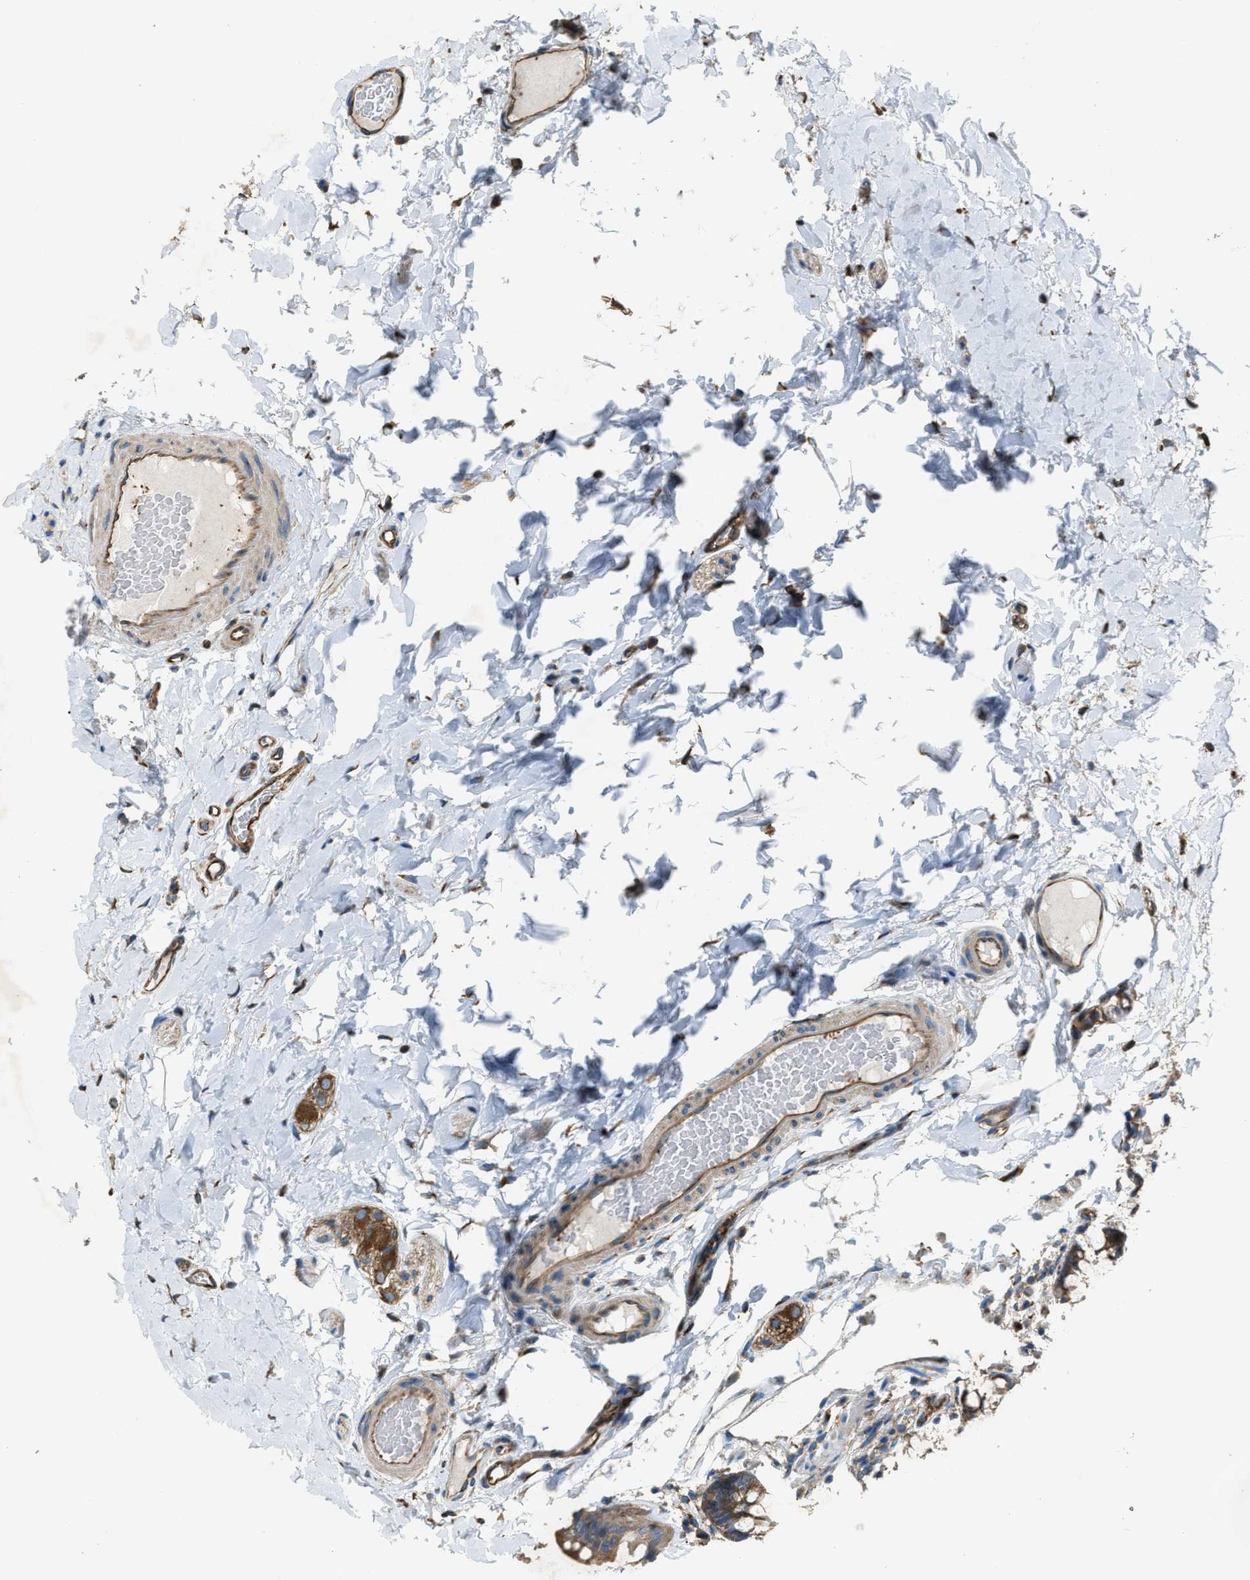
{"staining": {"intensity": "moderate", "quantity": ">75%", "location": "cytoplasmic/membranous"}, "tissue": "colon", "cell_type": "Endothelial cells", "image_type": "normal", "snomed": [{"axis": "morphology", "description": "Normal tissue, NOS"}, {"axis": "topography", "description": "Colon"}], "caption": "Protein analysis of normal colon reveals moderate cytoplasmic/membranous staining in approximately >75% of endothelial cells.", "gene": "TRPC1", "patient": {"sex": "female", "age": 56}}